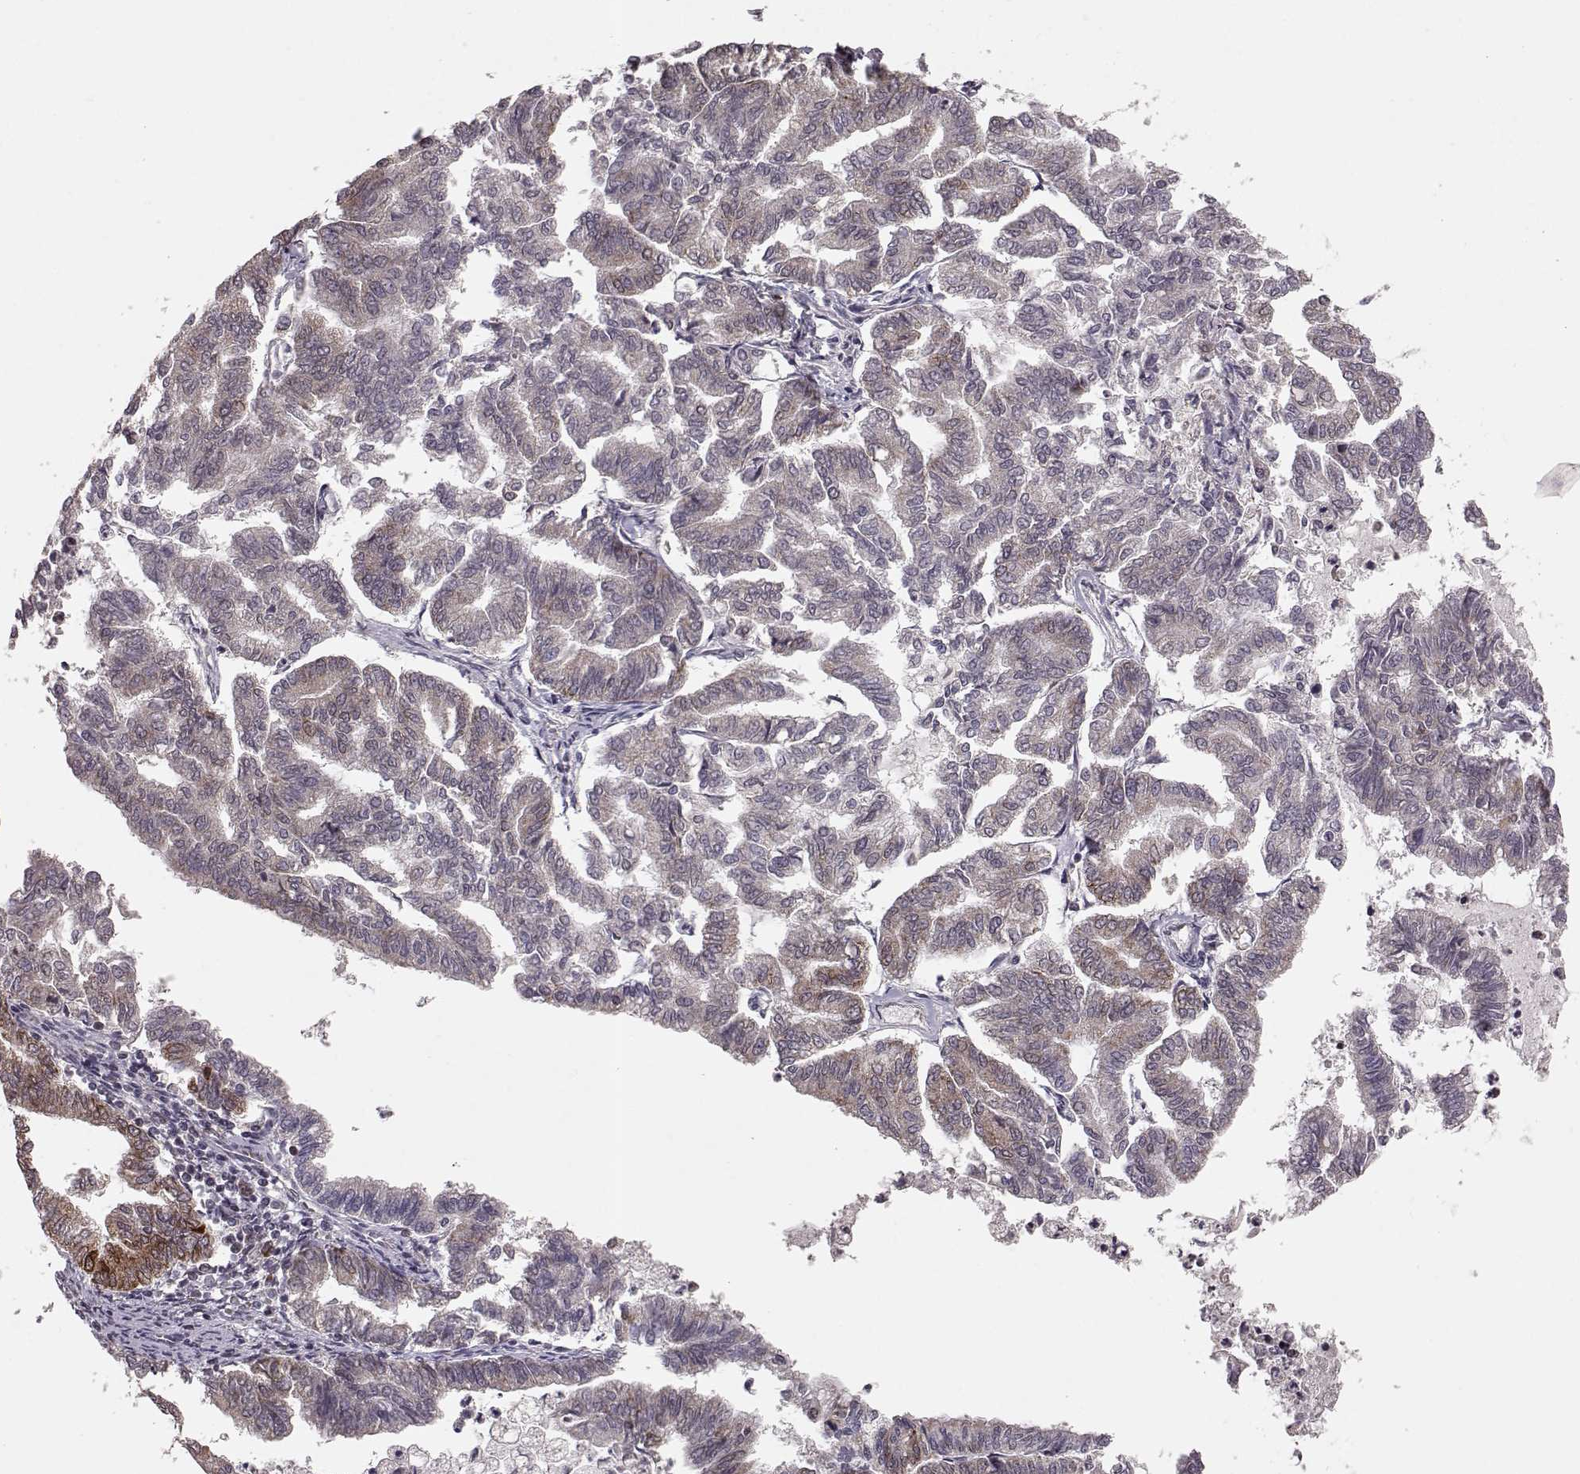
{"staining": {"intensity": "moderate", "quantity": "<25%", "location": "cytoplasmic/membranous"}, "tissue": "endometrial cancer", "cell_type": "Tumor cells", "image_type": "cancer", "snomed": [{"axis": "morphology", "description": "Adenocarcinoma, NOS"}, {"axis": "topography", "description": "Endometrium"}], "caption": "Endometrial cancer stained for a protein exhibits moderate cytoplasmic/membranous positivity in tumor cells.", "gene": "ELOVL5", "patient": {"sex": "female", "age": 79}}